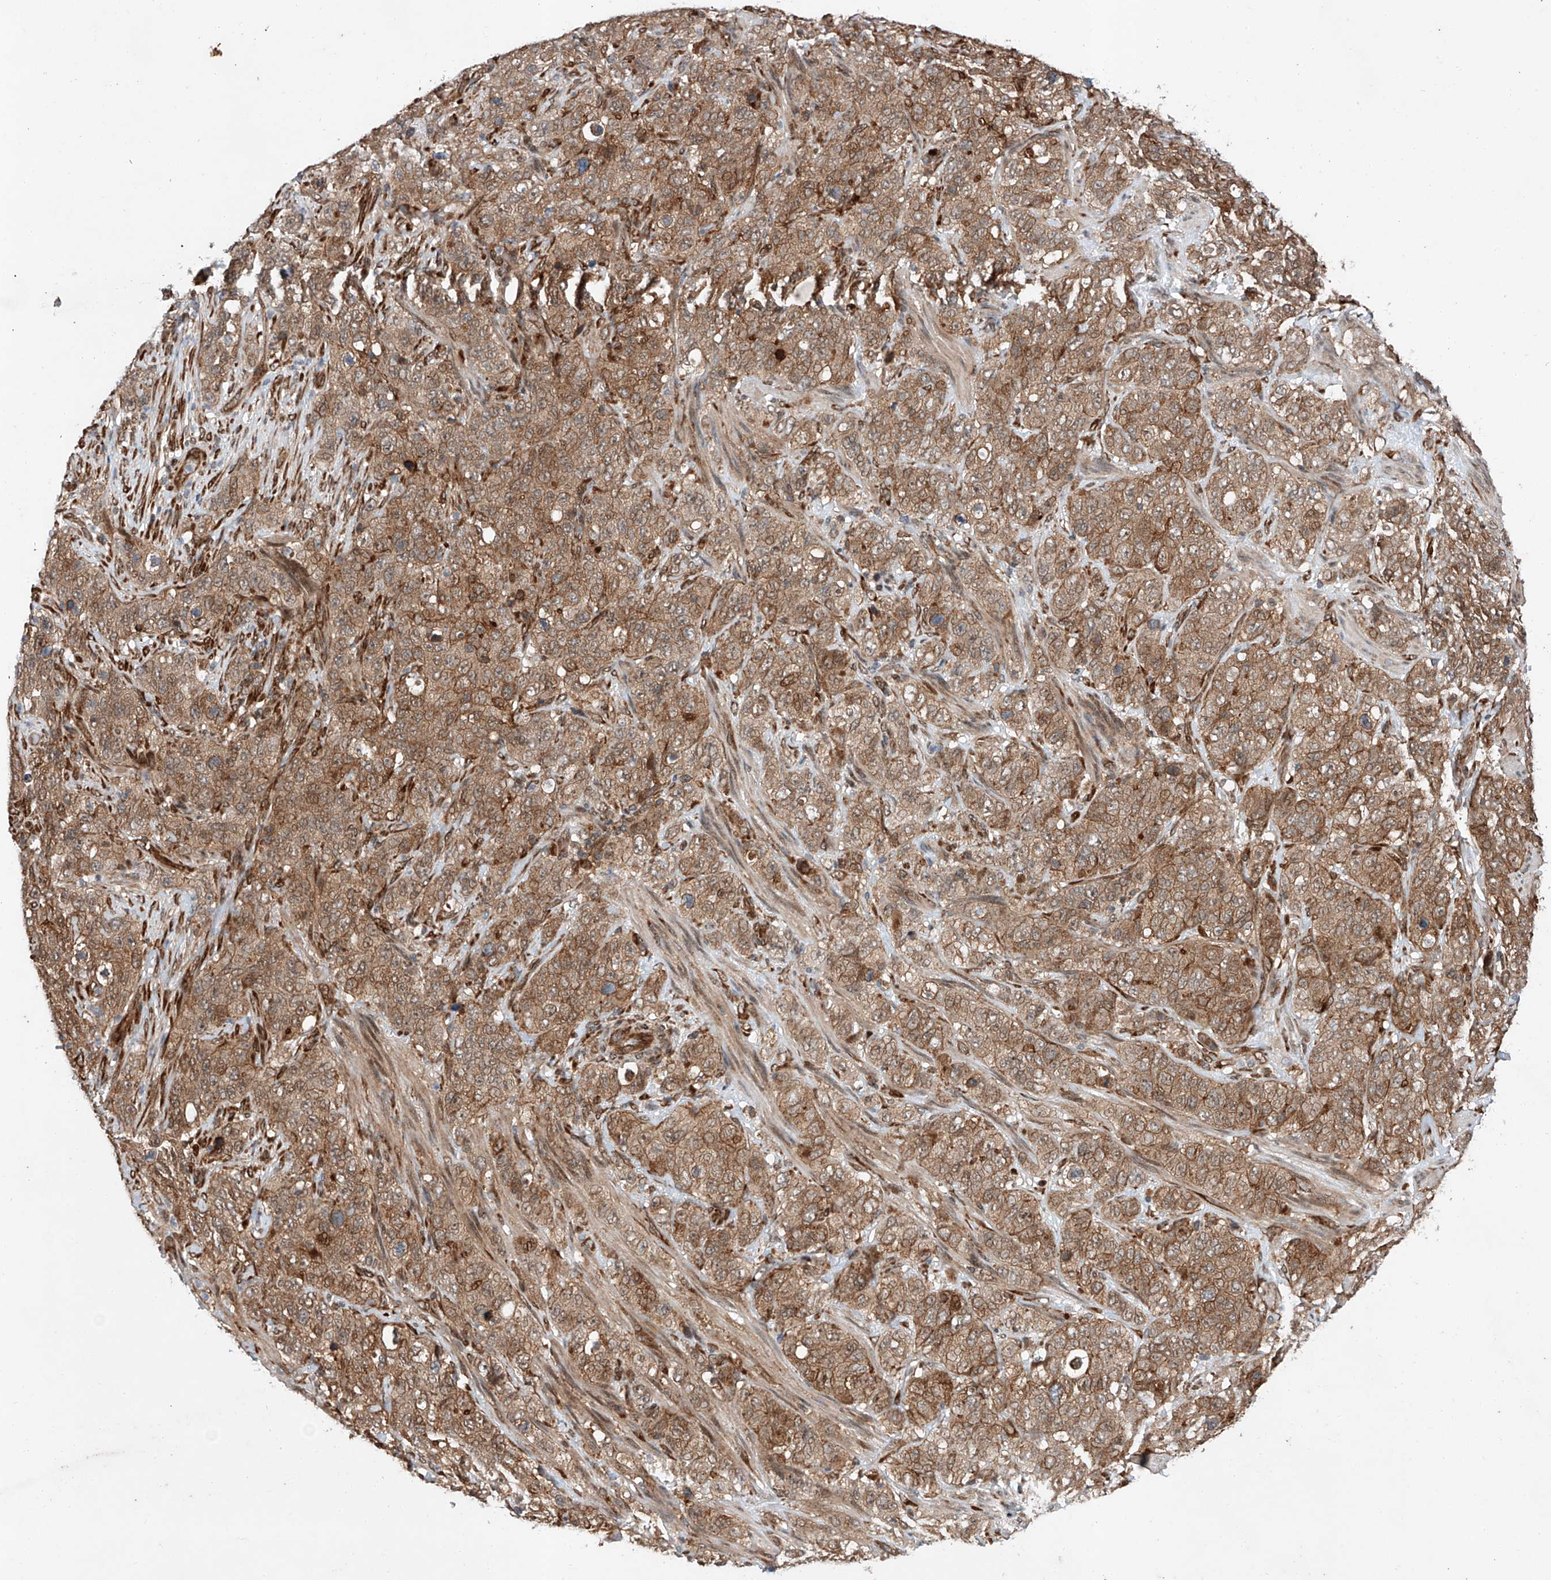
{"staining": {"intensity": "moderate", "quantity": ">75%", "location": "cytoplasmic/membranous"}, "tissue": "stomach cancer", "cell_type": "Tumor cells", "image_type": "cancer", "snomed": [{"axis": "morphology", "description": "Adenocarcinoma, NOS"}, {"axis": "topography", "description": "Stomach"}], "caption": "The histopathology image displays a brown stain indicating the presence of a protein in the cytoplasmic/membranous of tumor cells in adenocarcinoma (stomach).", "gene": "ZFP28", "patient": {"sex": "male", "age": 48}}